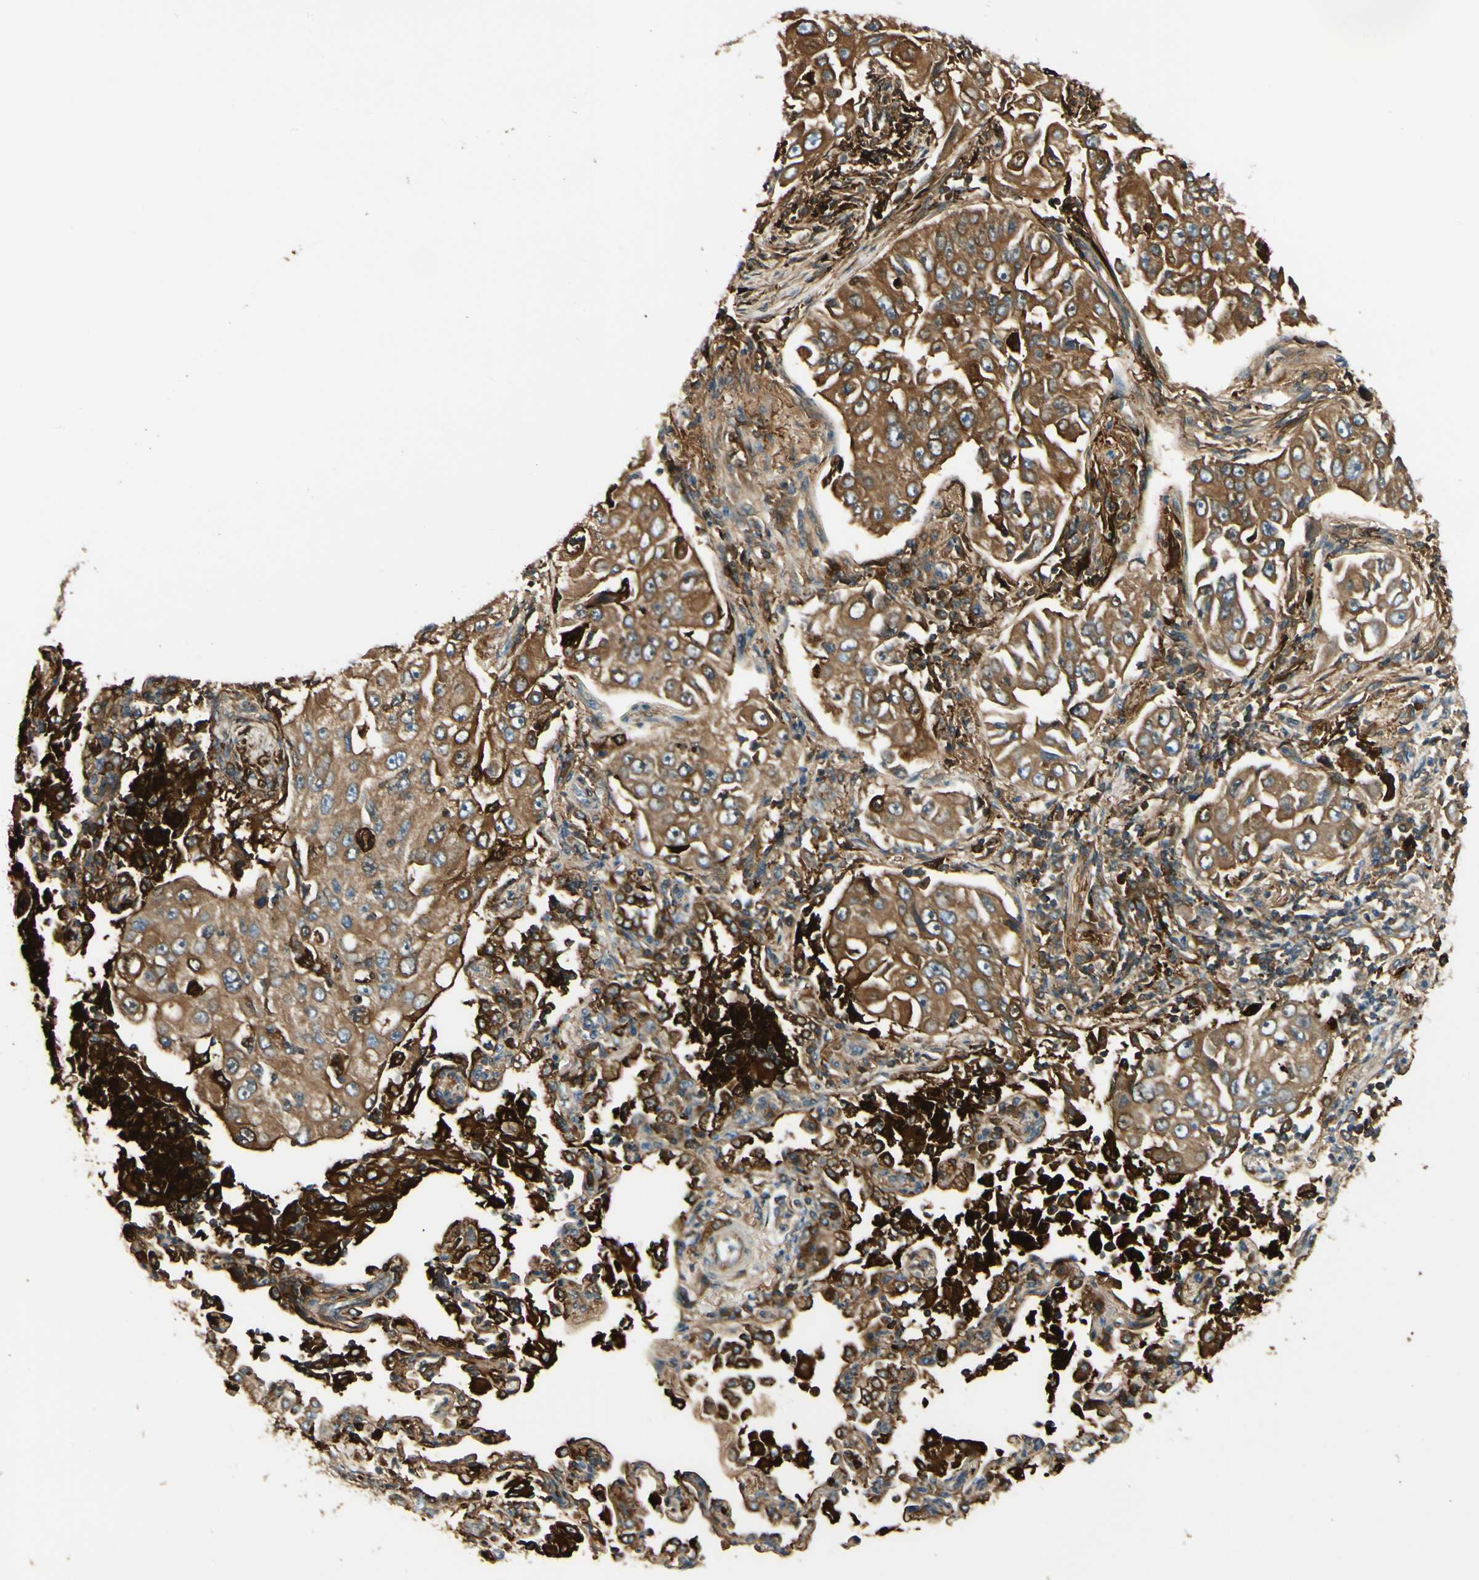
{"staining": {"intensity": "strong", "quantity": ">75%", "location": "cytoplasmic/membranous"}, "tissue": "lung cancer", "cell_type": "Tumor cells", "image_type": "cancer", "snomed": [{"axis": "morphology", "description": "Adenocarcinoma, NOS"}, {"axis": "topography", "description": "Lung"}], "caption": "Lung cancer (adenocarcinoma) tissue demonstrates strong cytoplasmic/membranous staining in approximately >75% of tumor cells", "gene": "FTH1", "patient": {"sex": "male", "age": 84}}